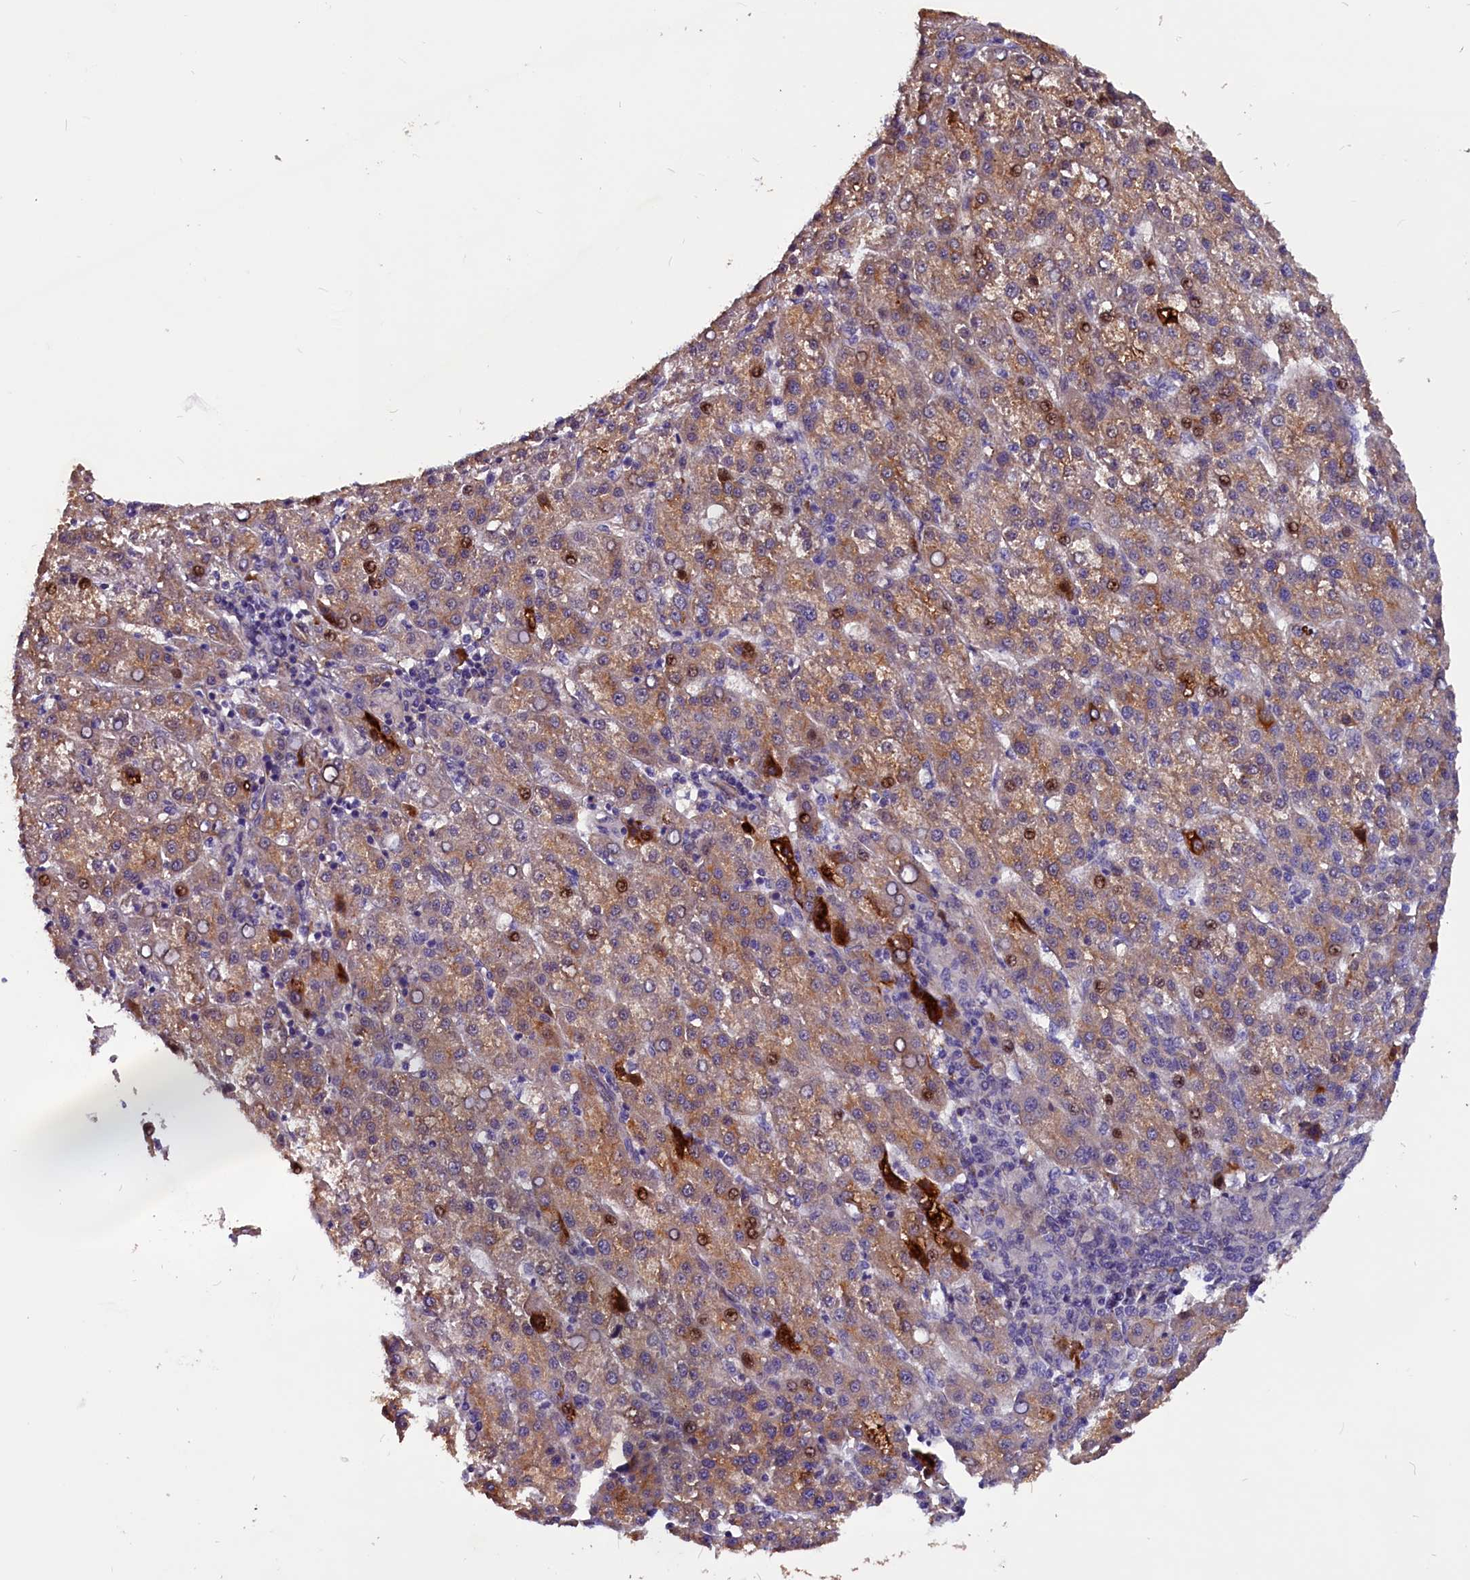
{"staining": {"intensity": "moderate", "quantity": ">75%", "location": "cytoplasmic/membranous"}, "tissue": "liver cancer", "cell_type": "Tumor cells", "image_type": "cancer", "snomed": [{"axis": "morphology", "description": "Carcinoma, Hepatocellular, NOS"}, {"axis": "topography", "description": "Liver"}], "caption": "This is an image of IHC staining of liver cancer, which shows moderate positivity in the cytoplasmic/membranous of tumor cells.", "gene": "ZNF749", "patient": {"sex": "female", "age": 58}}